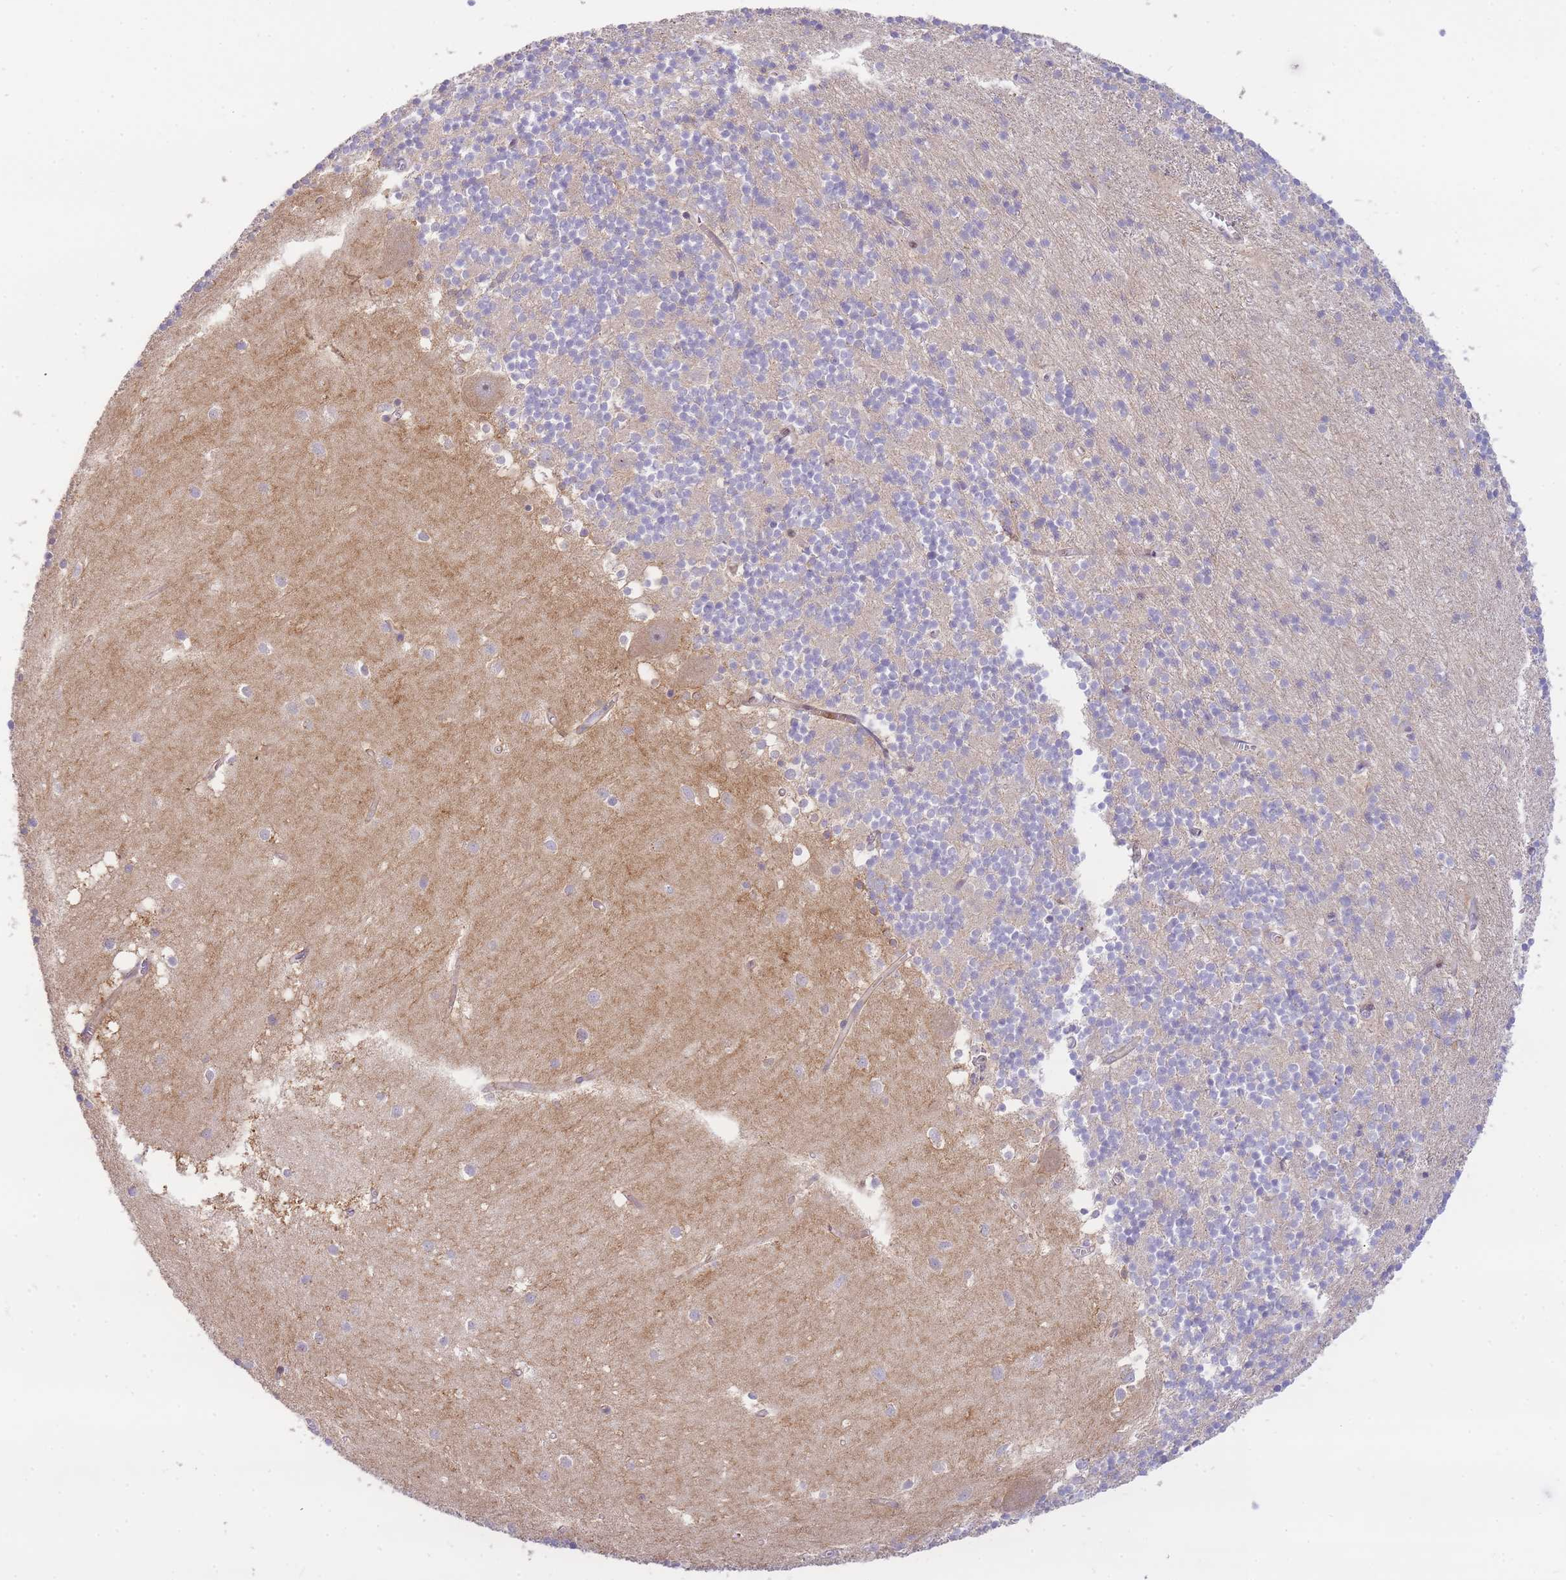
{"staining": {"intensity": "negative", "quantity": "none", "location": "none"}, "tissue": "cerebellum", "cell_type": "Cells in granular layer", "image_type": "normal", "snomed": [{"axis": "morphology", "description": "Normal tissue, NOS"}, {"axis": "topography", "description": "Cerebellum"}], "caption": "This is a micrograph of immunohistochemistry staining of unremarkable cerebellum, which shows no staining in cells in granular layer.", "gene": "ATP5MC2", "patient": {"sex": "male", "age": 54}}